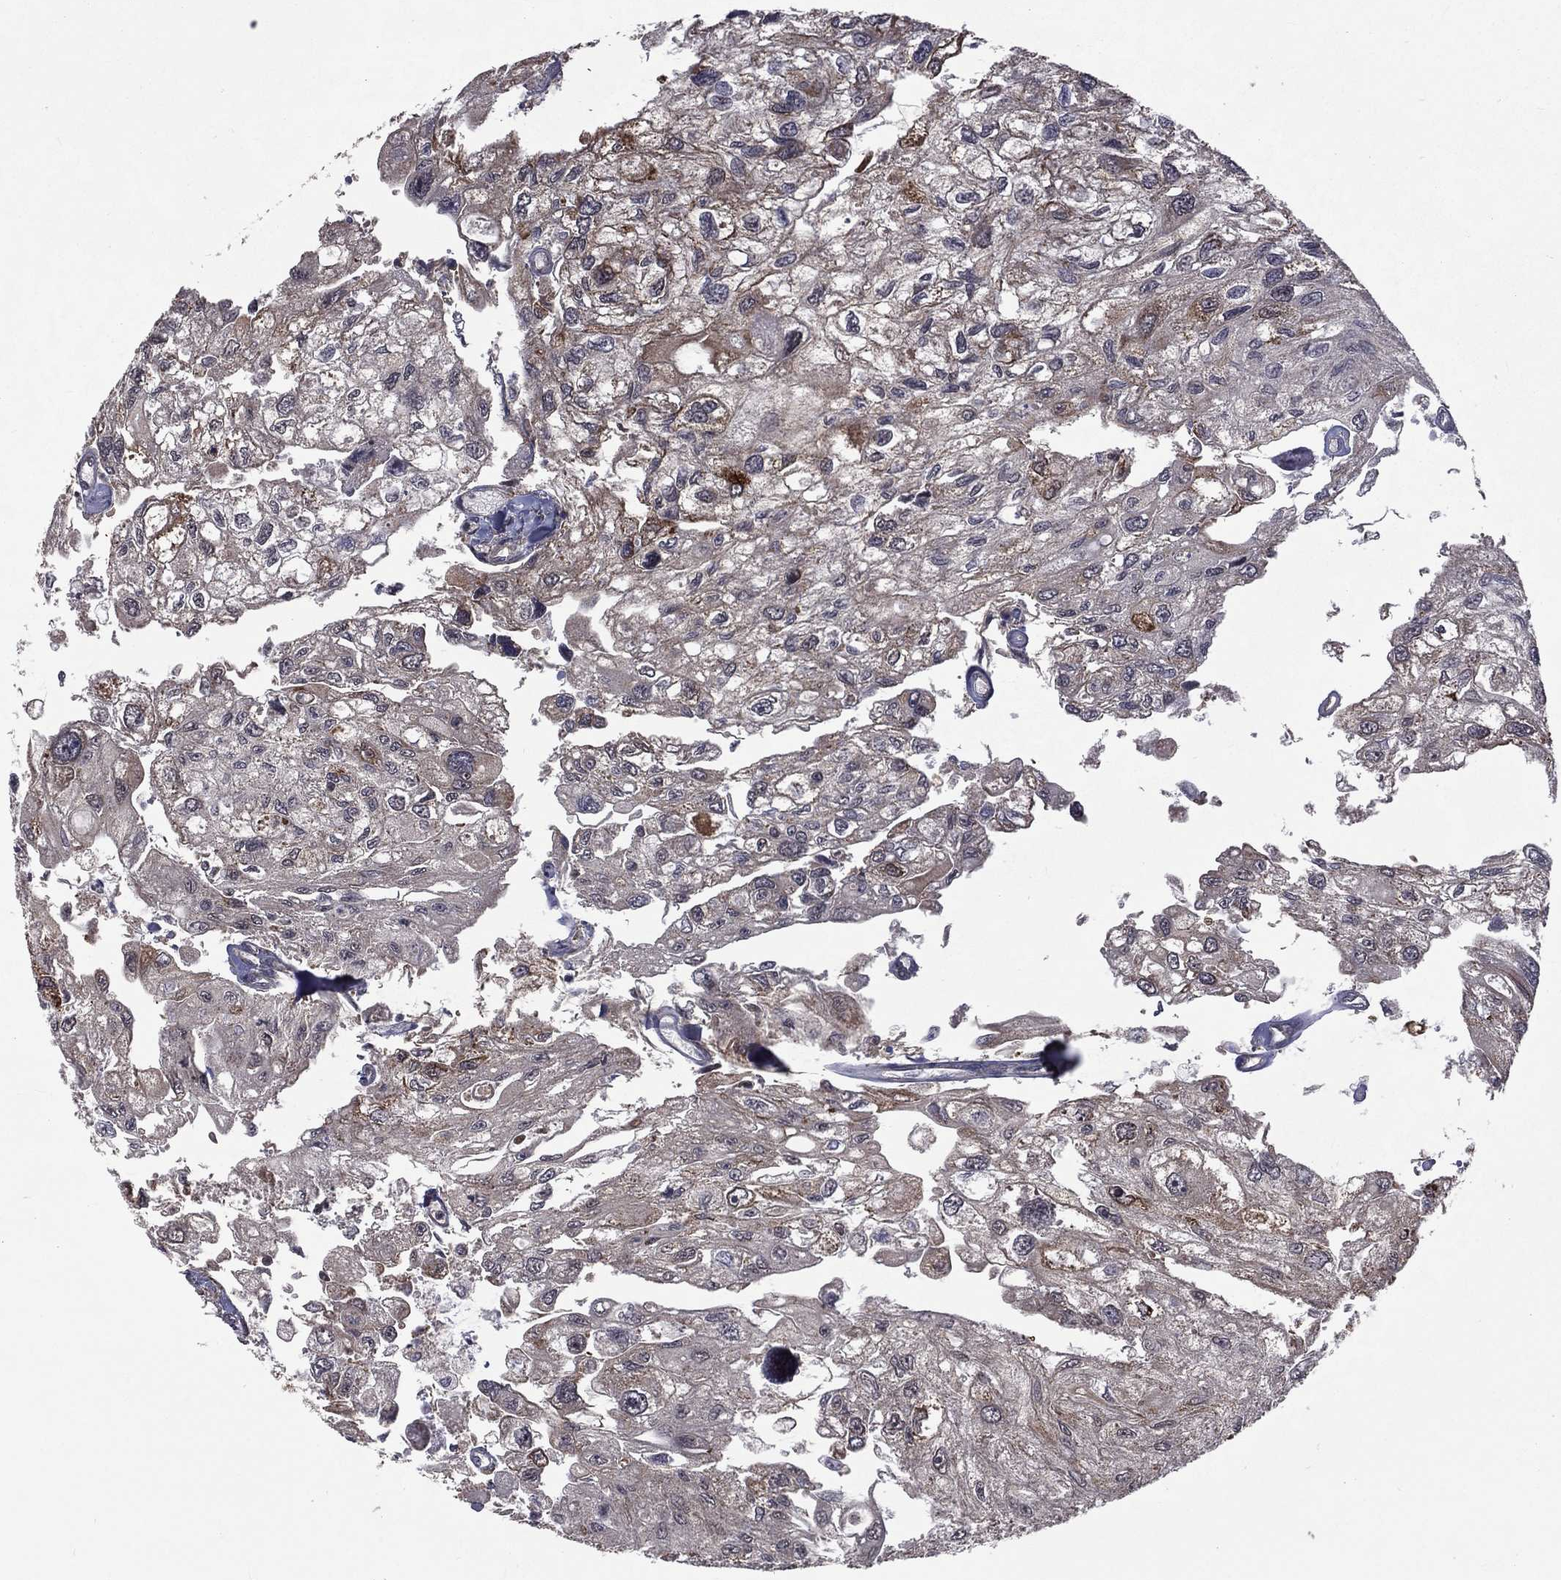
{"staining": {"intensity": "negative", "quantity": "none", "location": "none"}, "tissue": "urothelial cancer", "cell_type": "Tumor cells", "image_type": "cancer", "snomed": [{"axis": "morphology", "description": "Urothelial carcinoma, High grade"}, {"axis": "topography", "description": "Urinary bladder"}], "caption": "The histopathology image demonstrates no staining of tumor cells in high-grade urothelial carcinoma. The staining is performed using DAB (3,3'-diaminobenzidine) brown chromogen with nuclei counter-stained in using hematoxylin.", "gene": "OLFML1", "patient": {"sex": "male", "age": 59}}